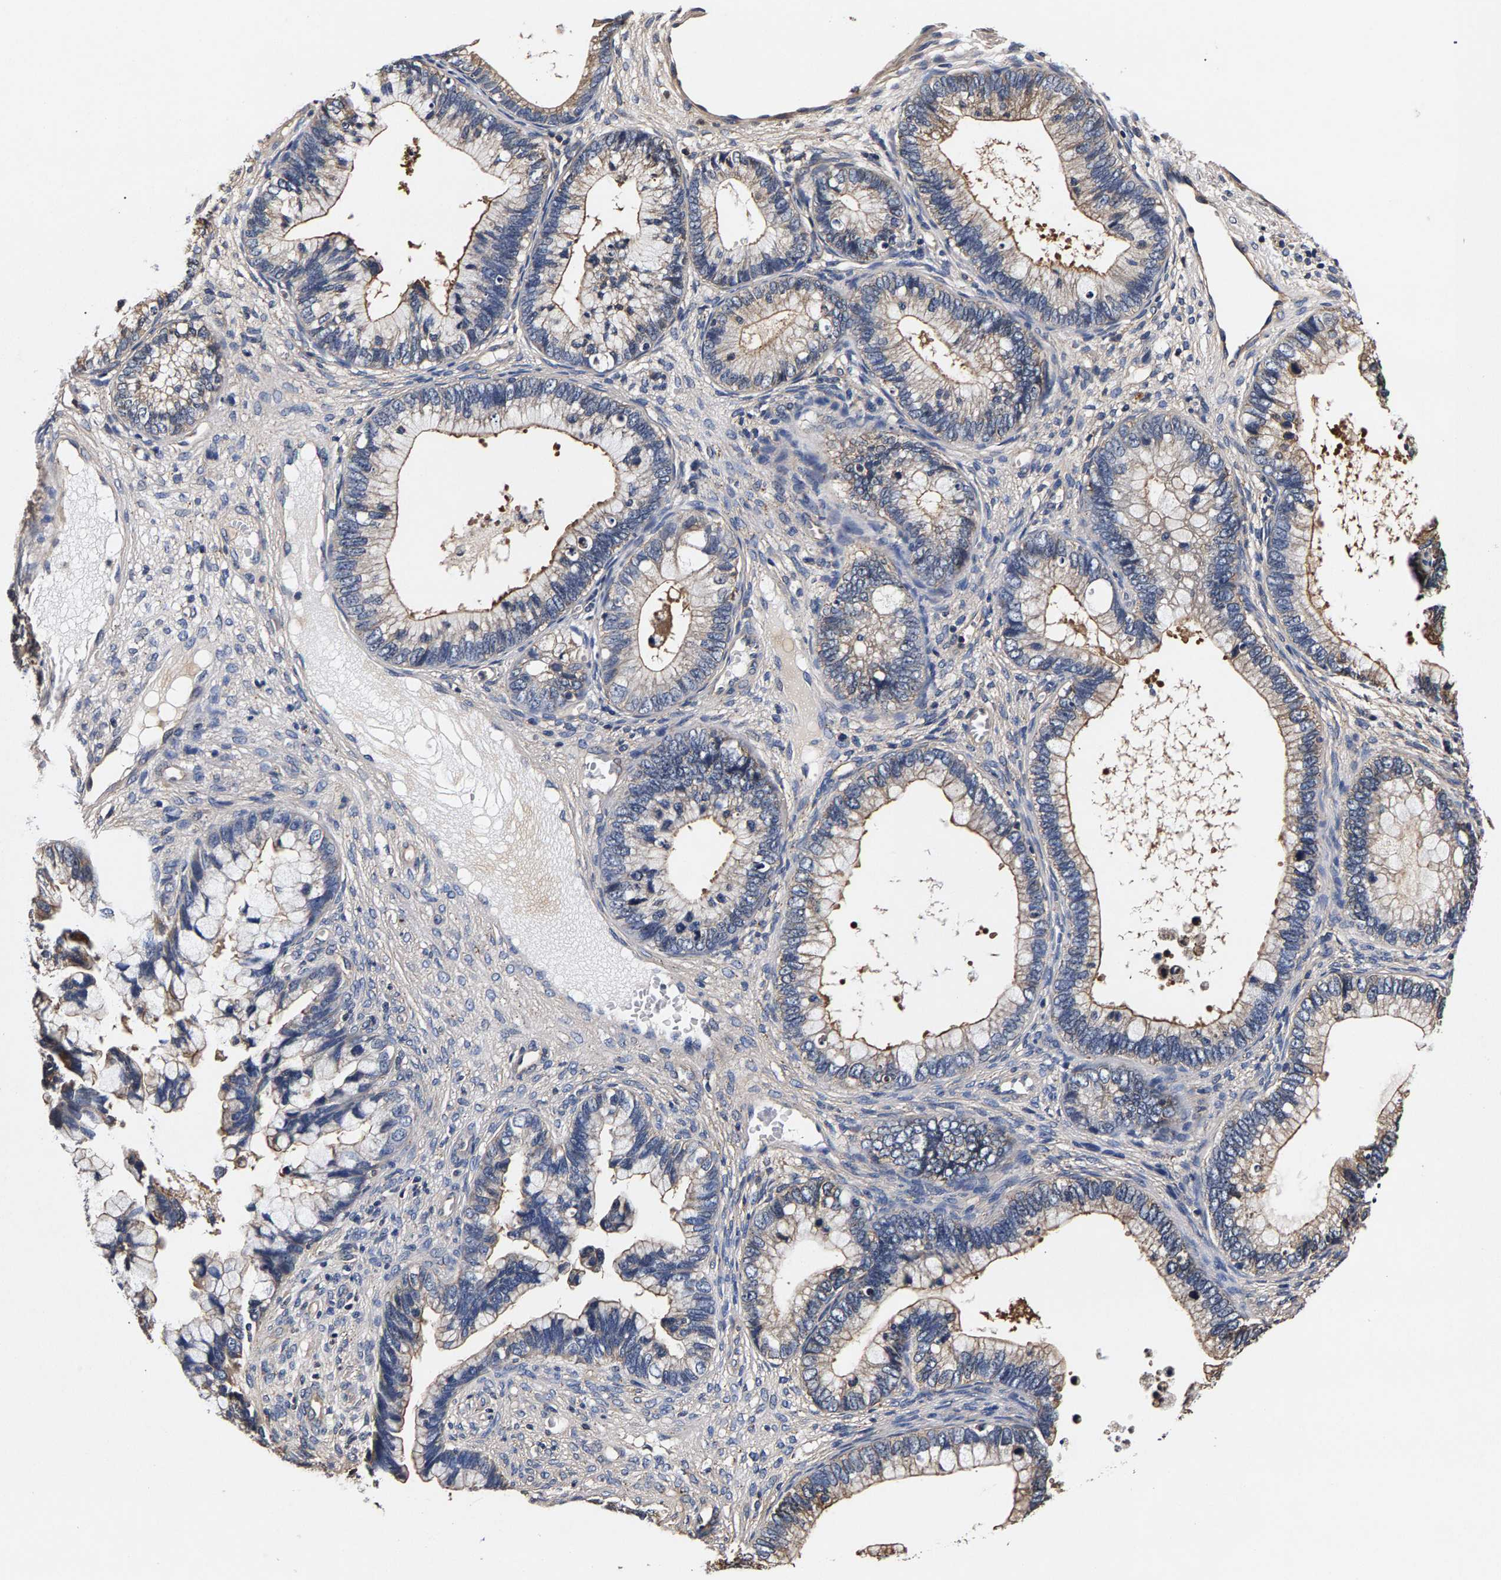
{"staining": {"intensity": "weak", "quantity": "25%-75%", "location": "cytoplasmic/membranous"}, "tissue": "cervical cancer", "cell_type": "Tumor cells", "image_type": "cancer", "snomed": [{"axis": "morphology", "description": "Adenocarcinoma, NOS"}, {"axis": "topography", "description": "Cervix"}], "caption": "Immunohistochemical staining of cervical cancer displays low levels of weak cytoplasmic/membranous protein expression in approximately 25%-75% of tumor cells. The staining was performed using DAB (3,3'-diaminobenzidine), with brown indicating positive protein expression. Nuclei are stained blue with hematoxylin.", "gene": "MARCHF7", "patient": {"sex": "female", "age": 44}}